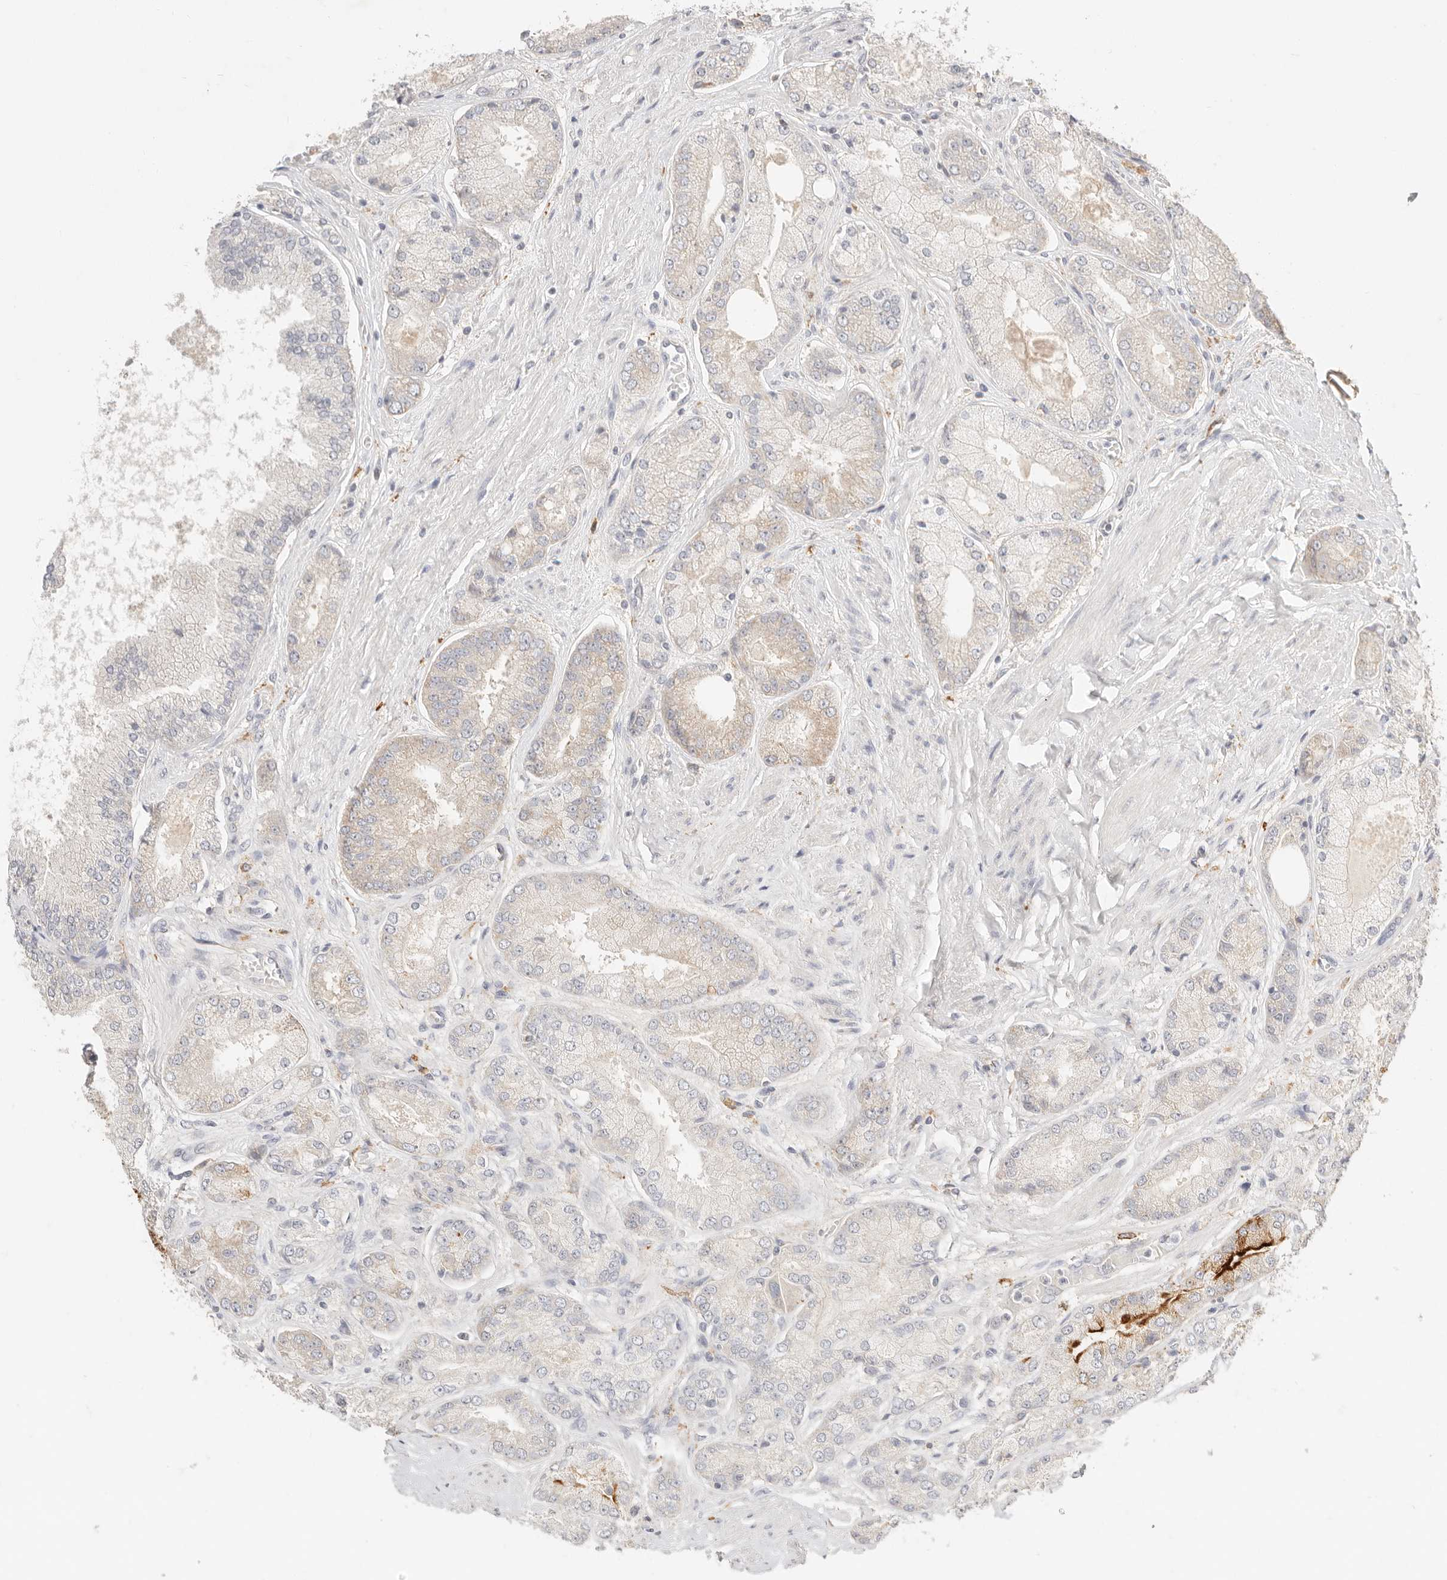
{"staining": {"intensity": "weak", "quantity": "<25%", "location": "cytoplasmic/membranous"}, "tissue": "prostate cancer", "cell_type": "Tumor cells", "image_type": "cancer", "snomed": [{"axis": "morphology", "description": "Adenocarcinoma, High grade"}, {"axis": "topography", "description": "Prostate"}], "caption": "Tumor cells show no significant protein positivity in prostate cancer (adenocarcinoma (high-grade)). (Brightfield microscopy of DAB (3,3'-diaminobenzidine) immunohistochemistry (IHC) at high magnification).", "gene": "HK2", "patient": {"sex": "male", "age": 58}}